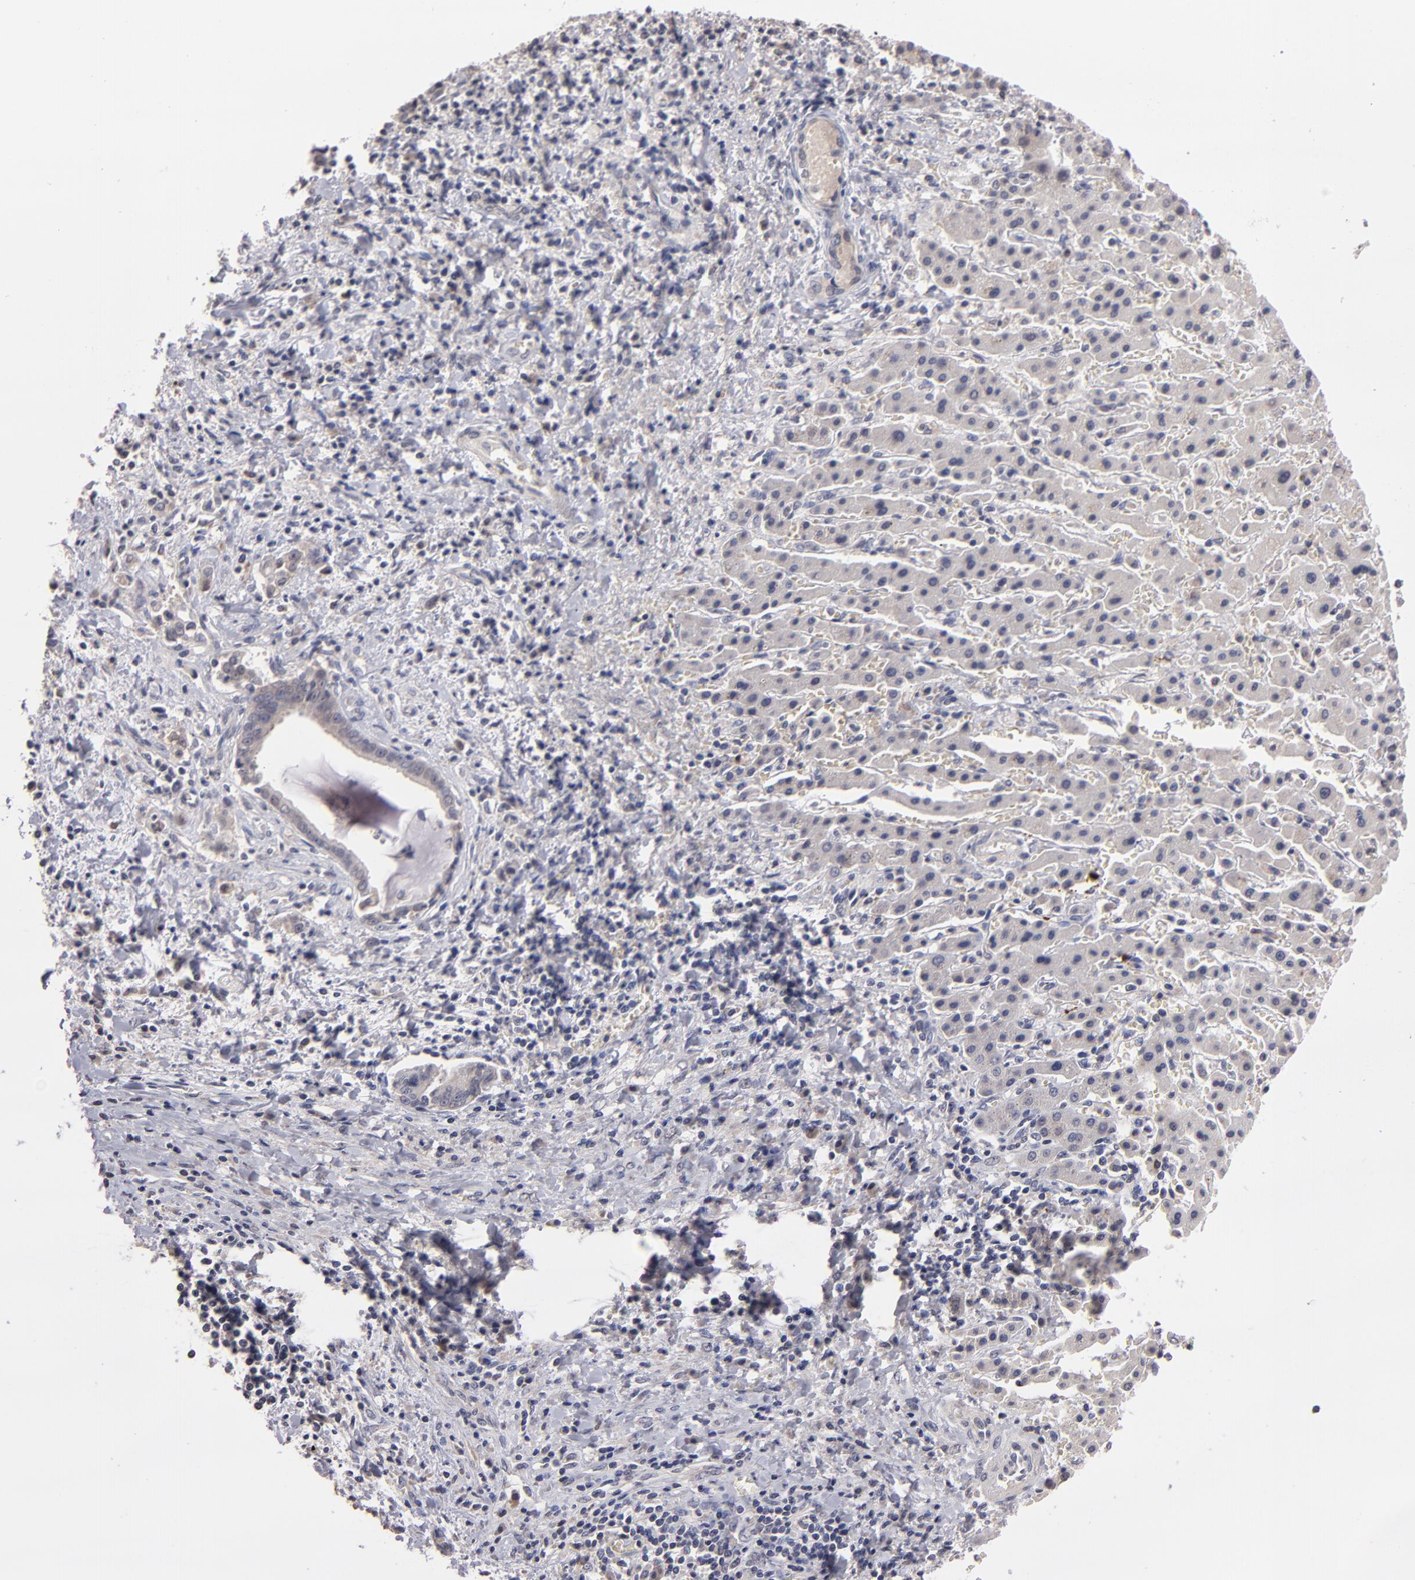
{"staining": {"intensity": "weak", "quantity": "<25%", "location": "cytoplasmic/membranous,nuclear"}, "tissue": "liver cancer", "cell_type": "Tumor cells", "image_type": "cancer", "snomed": [{"axis": "morphology", "description": "Cholangiocarcinoma"}, {"axis": "topography", "description": "Liver"}], "caption": "IHC of liver cancer (cholangiocarcinoma) shows no staining in tumor cells. (DAB (3,3'-diaminobenzidine) immunohistochemistry visualized using brightfield microscopy, high magnification).", "gene": "S100A1", "patient": {"sex": "male", "age": 57}}